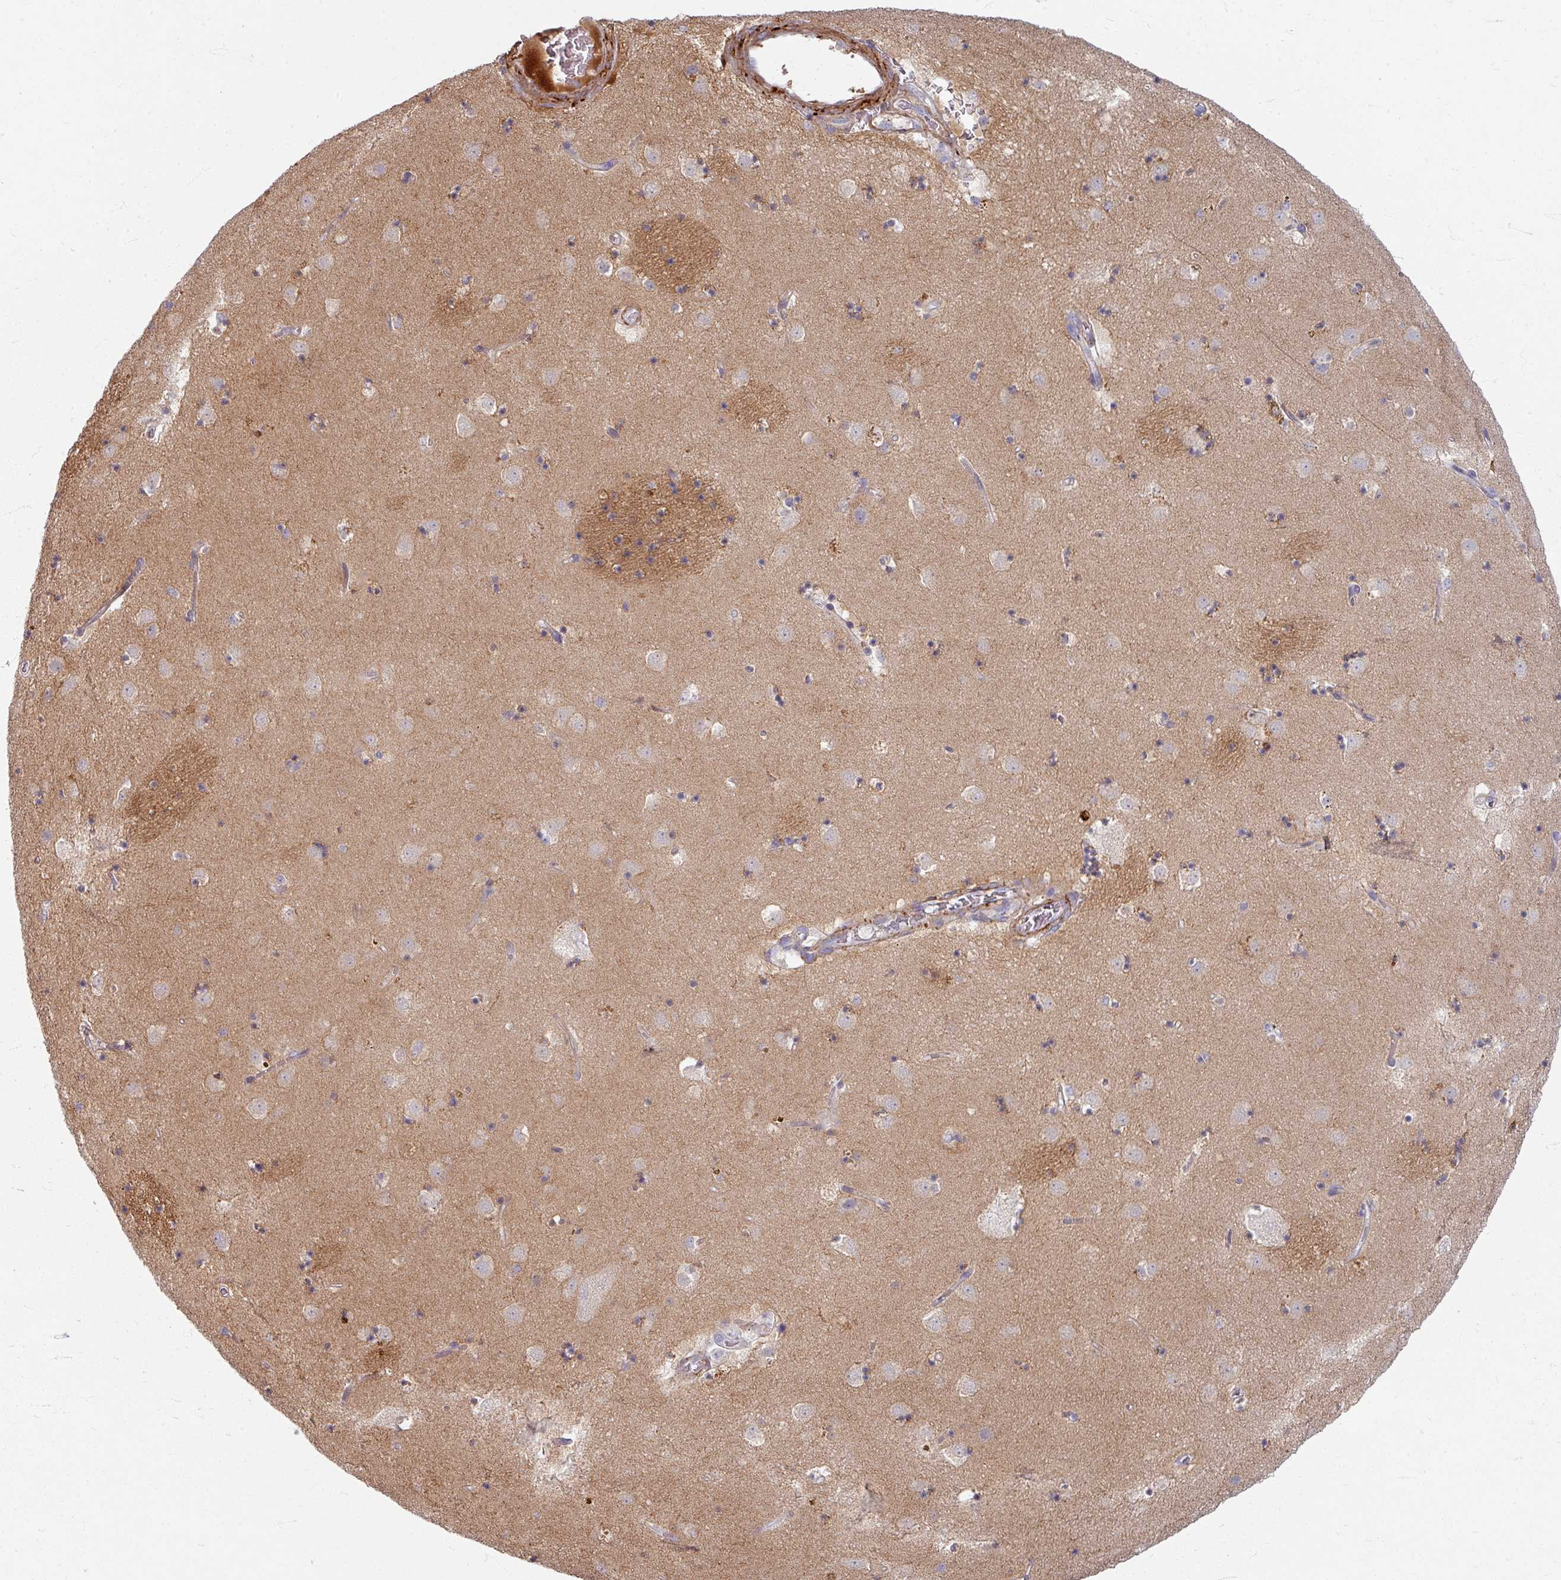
{"staining": {"intensity": "moderate", "quantity": "<25%", "location": "cytoplasmic/membranous"}, "tissue": "caudate", "cell_type": "Glial cells", "image_type": "normal", "snomed": [{"axis": "morphology", "description": "Normal tissue, NOS"}, {"axis": "topography", "description": "Lateral ventricle wall"}], "caption": "Glial cells exhibit moderate cytoplasmic/membranous expression in about <25% of cells in normal caudate. (DAB IHC, brown staining for protein, blue staining for nuclei).", "gene": "GABARAPL1", "patient": {"sex": "male", "age": 58}}